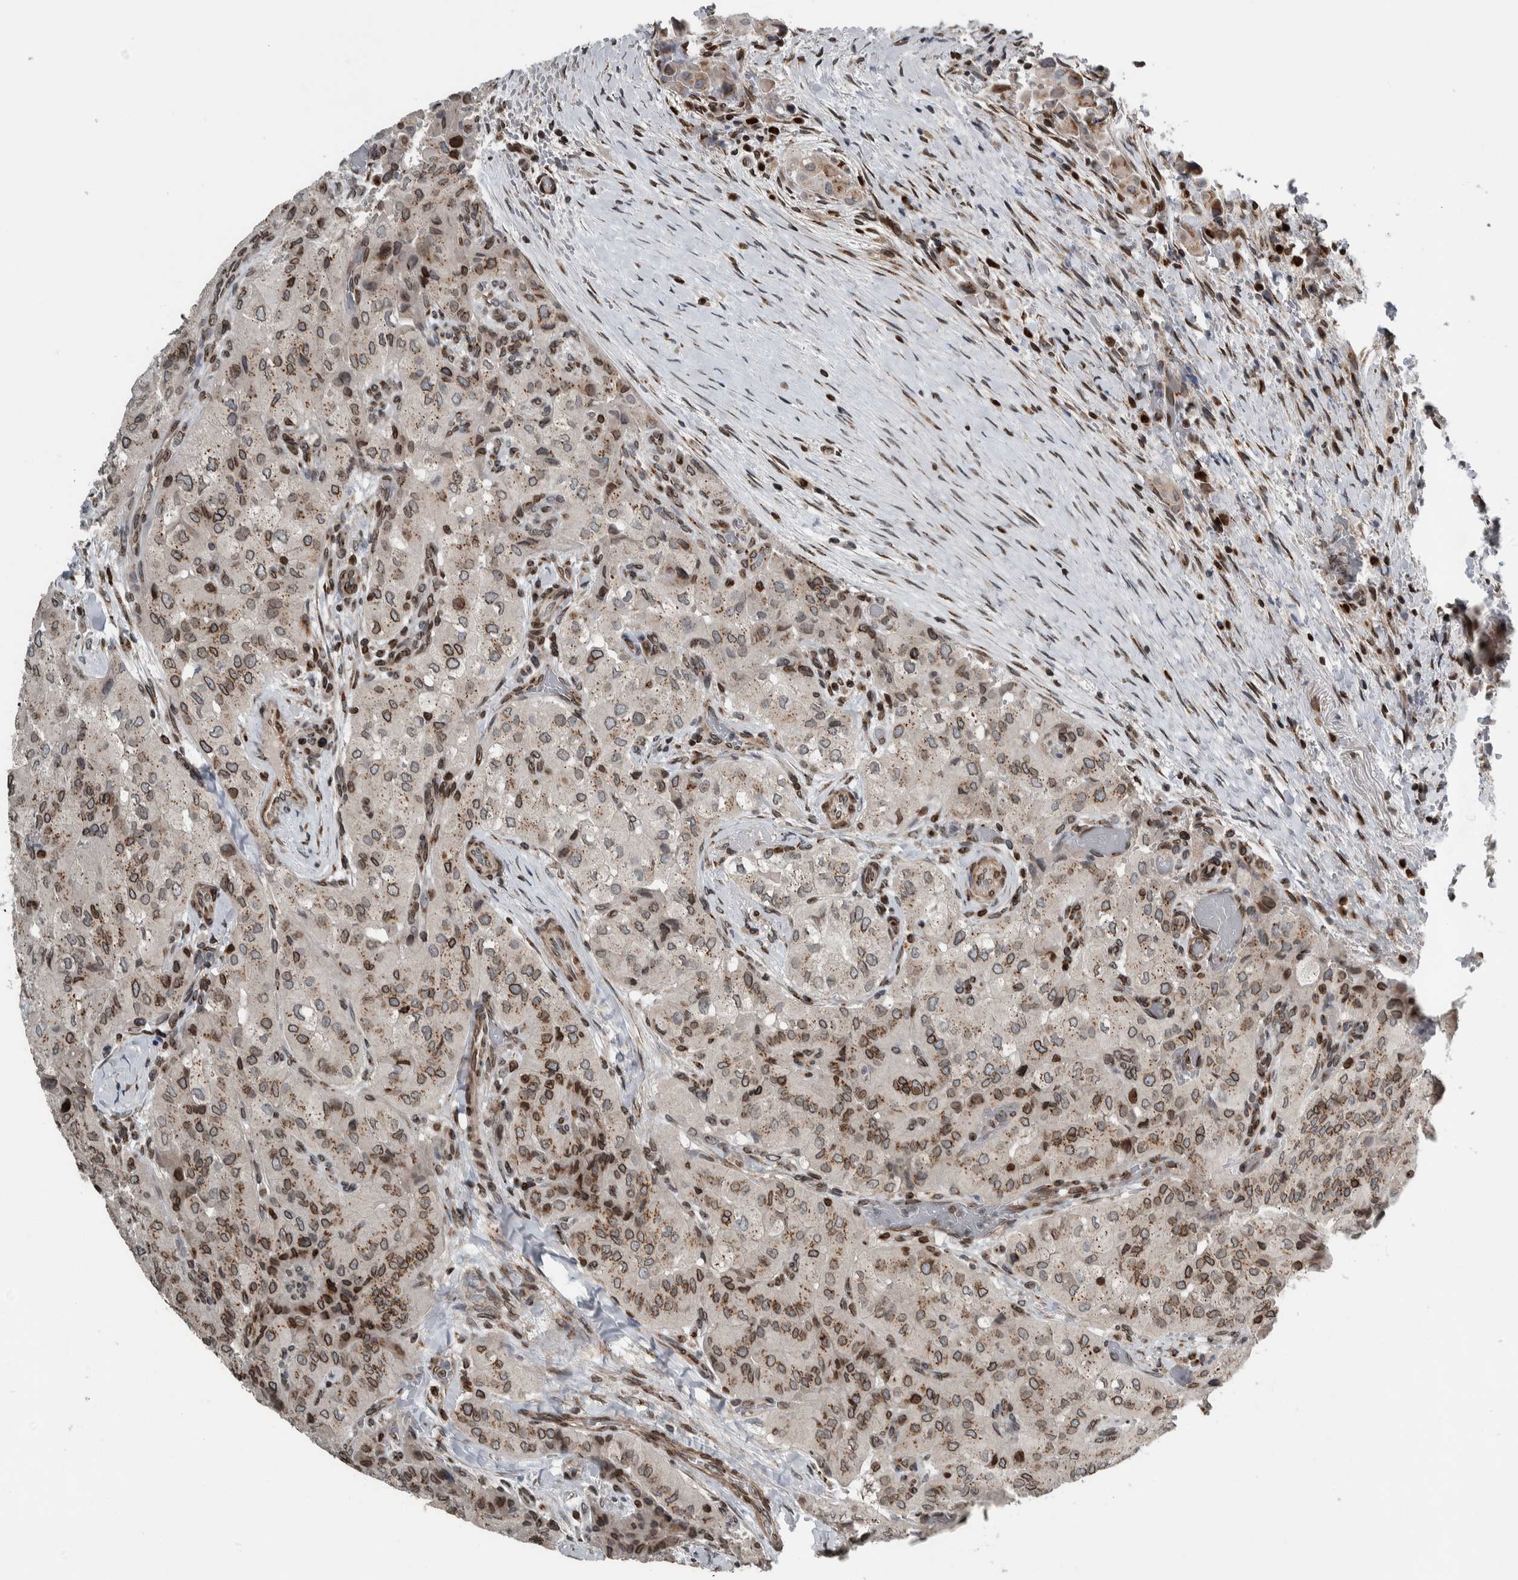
{"staining": {"intensity": "moderate", "quantity": "25%-75%", "location": "cytoplasmic/membranous,nuclear"}, "tissue": "thyroid cancer", "cell_type": "Tumor cells", "image_type": "cancer", "snomed": [{"axis": "morphology", "description": "Papillary adenocarcinoma, NOS"}, {"axis": "topography", "description": "Thyroid gland"}], "caption": "A high-resolution photomicrograph shows immunohistochemistry staining of thyroid cancer, which demonstrates moderate cytoplasmic/membranous and nuclear expression in about 25%-75% of tumor cells.", "gene": "FAM135B", "patient": {"sex": "female", "age": 59}}